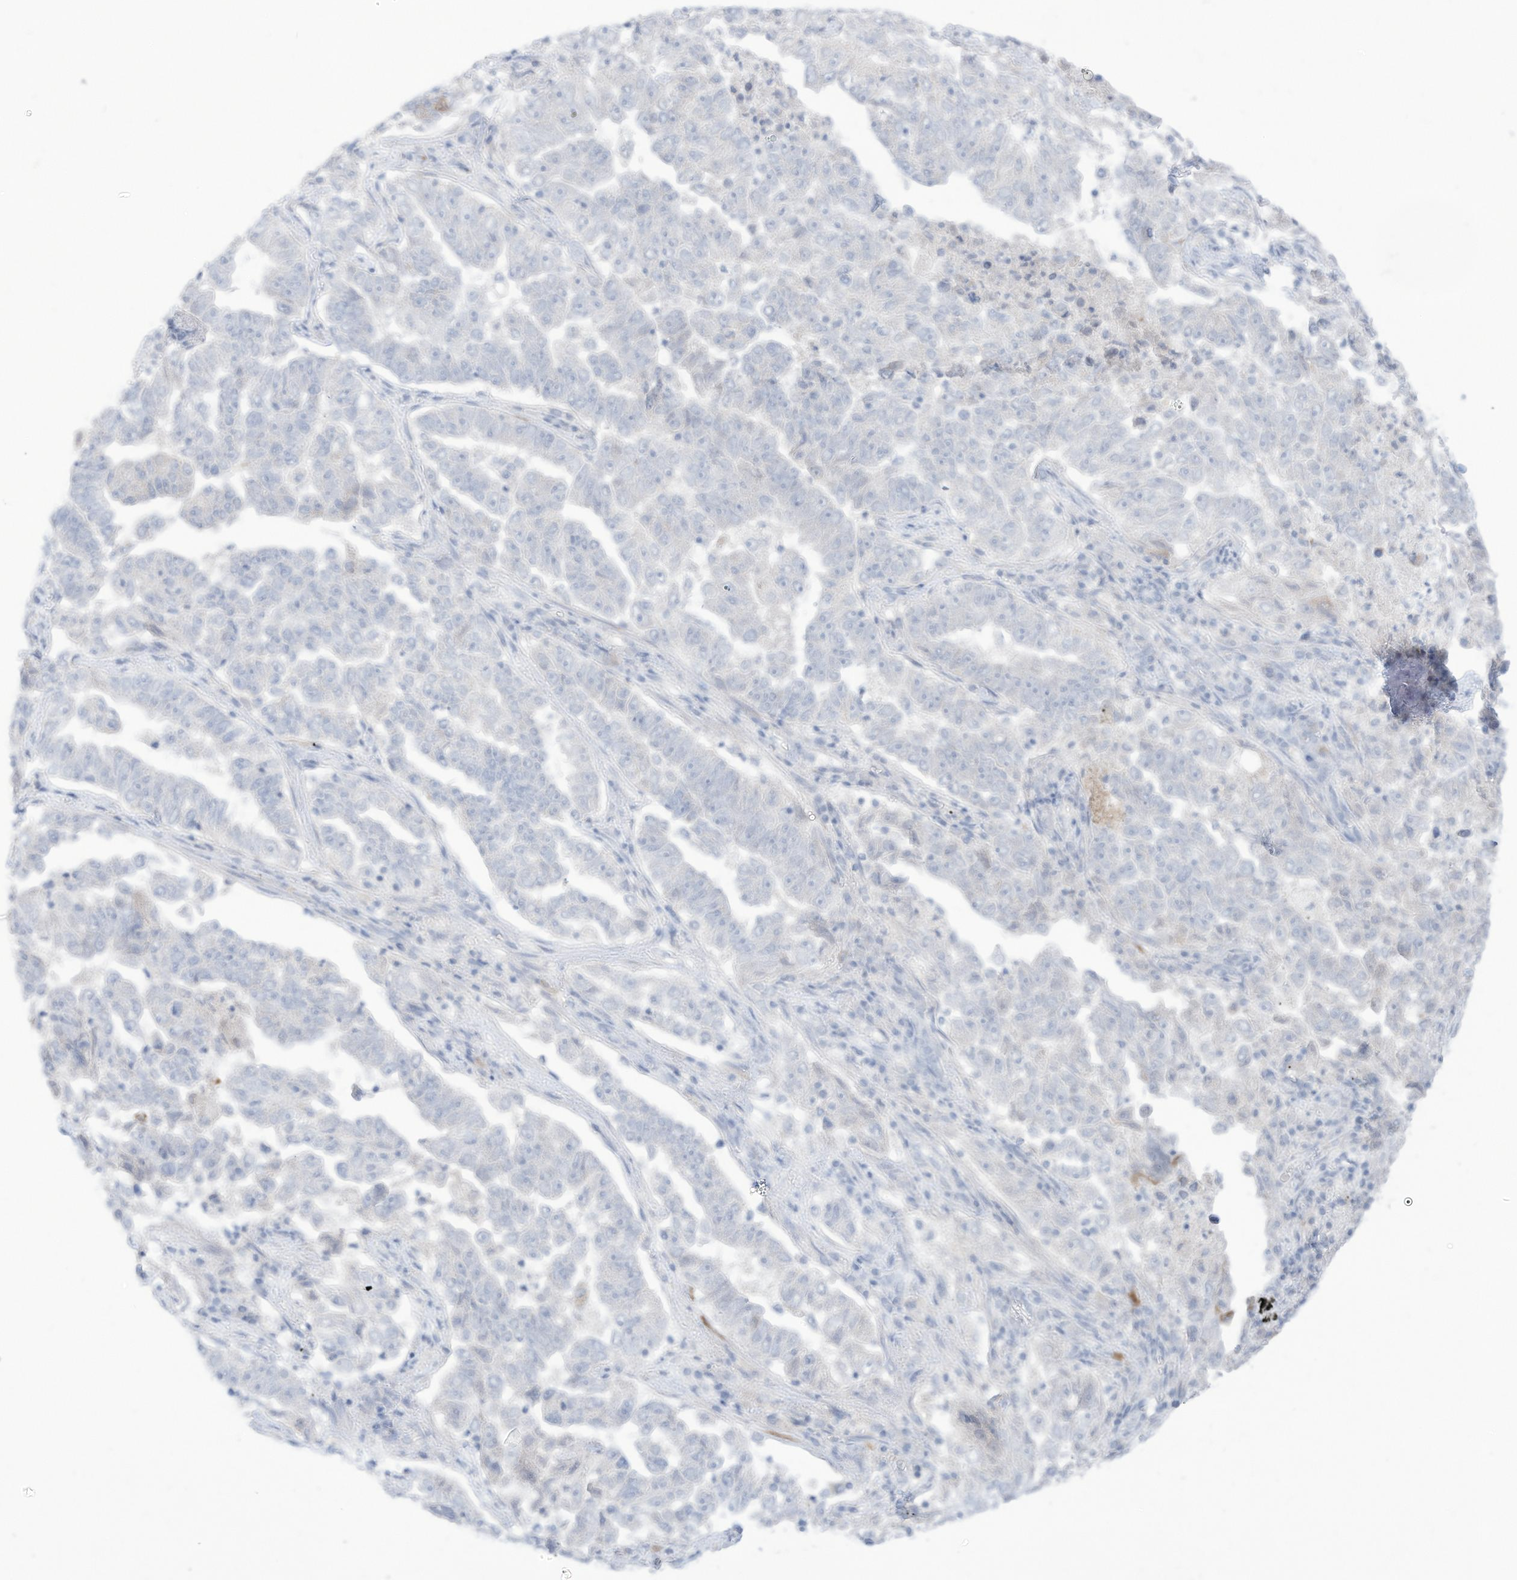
{"staining": {"intensity": "negative", "quantity": "none", "location": "none"}, "tissue": "lung cancer", "cell_type": "Tumor cells", "image_type": "cancer", "snomed": [{"axis": "morphology", "description": "Adenocarcinoma, NOS"}, {"axis": "topography", "description": "Lung"}], "caption": "Lung cancer was stained to show a protein in brown. There is no significant staining in tumor cells. (Immunohistochemistry, brightfield microscopy, high magnification).", "gene": "OGT", "patient": {"sex": "female", "age": 51}}